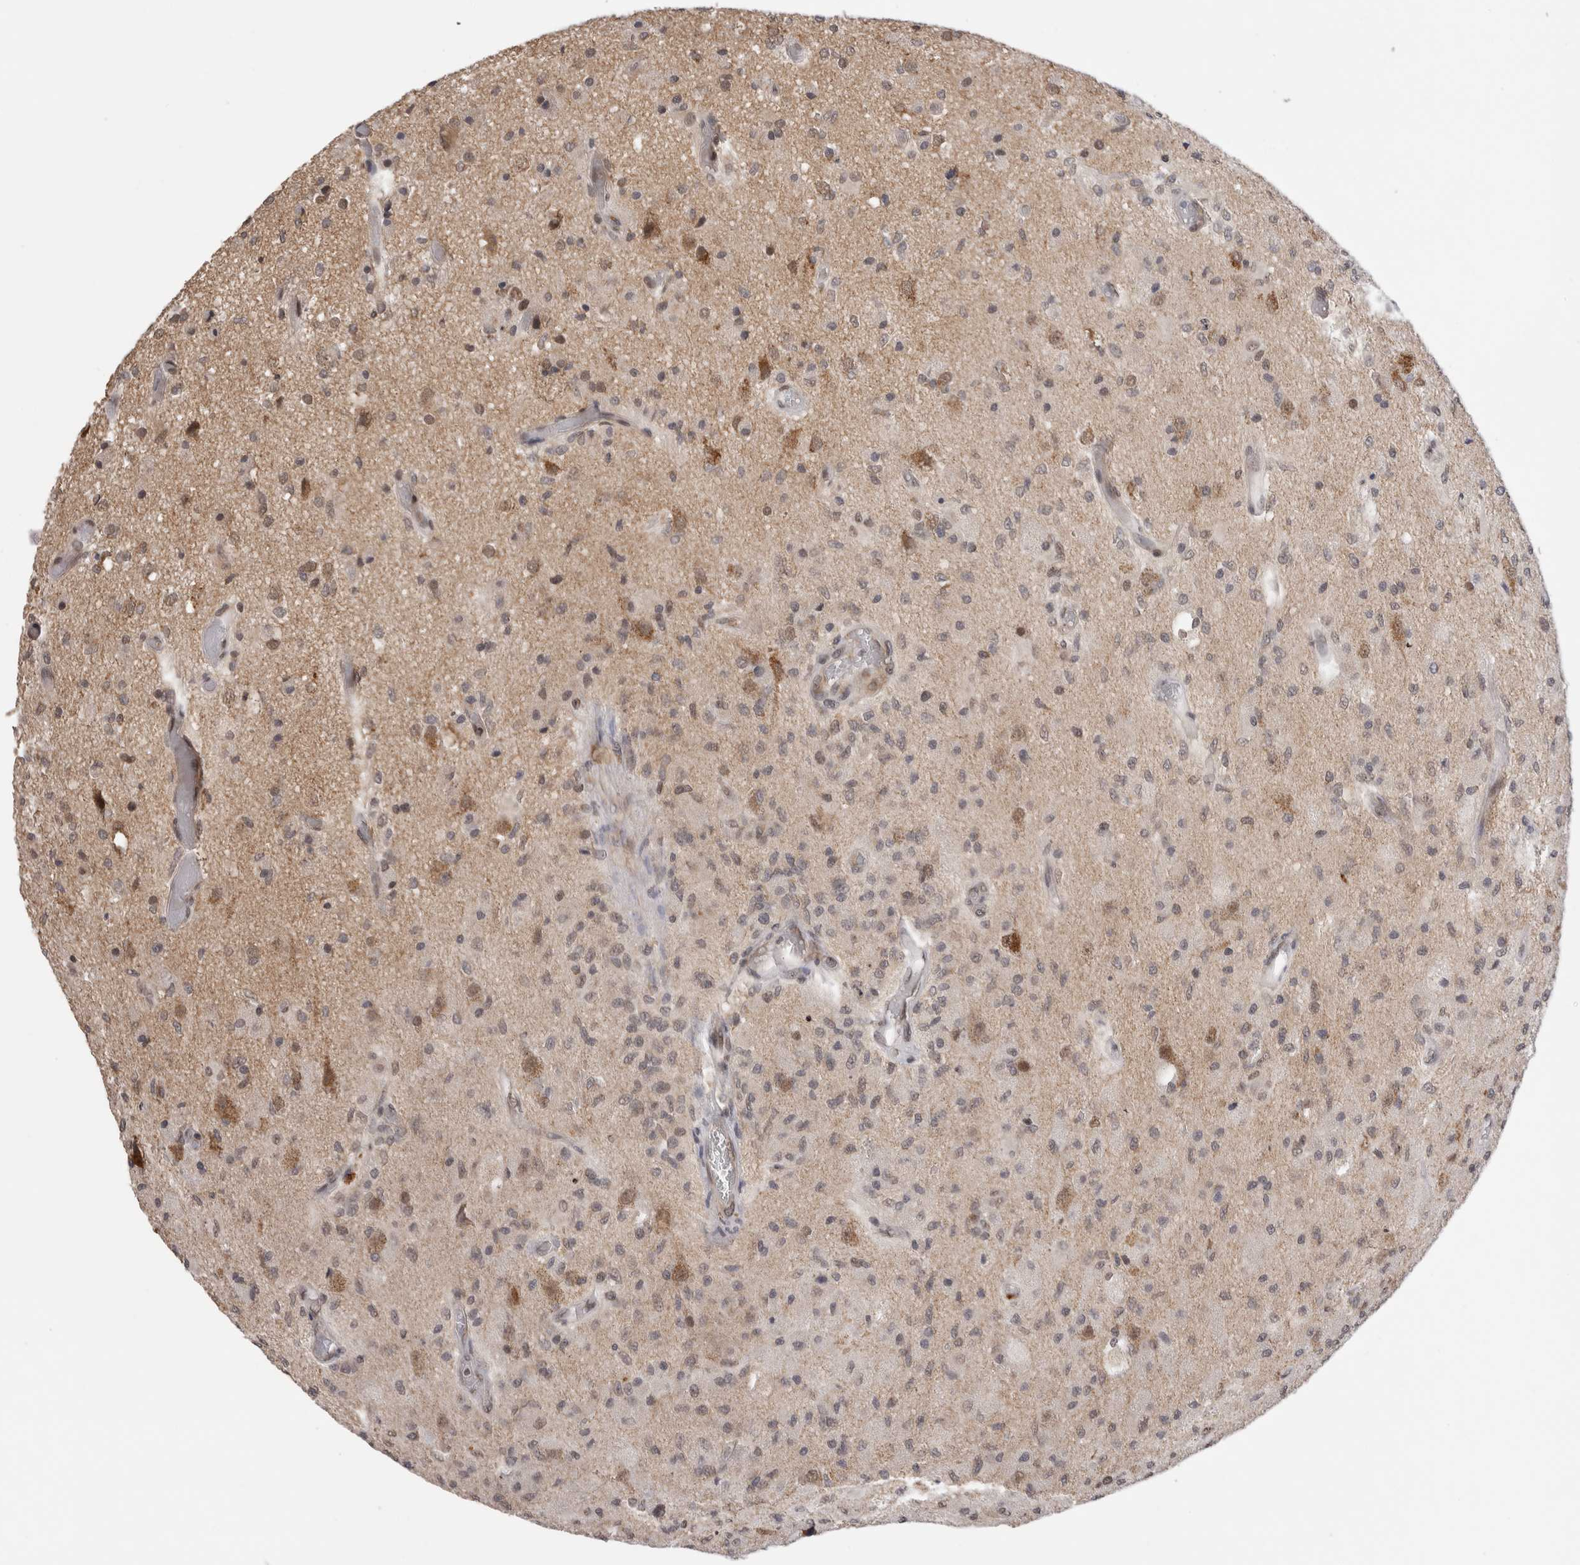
{"staining": {"intensity": "weak", "quantity": "<25%", "location": "nuclear"}, "tissue": "glioma", "cell_type": "Tumor cells", "image_type": "cancer", "snomed": [{"axis": "morphology", "description": "Normal tissue, NOS"}, {"axis": "morphology", "description": "Glioma, malignant, High grade"}, {"axis": "topography", "description": "Cerebral cortex"}], "caption": "Glioma stained for a protein using immunohistochemistry (IHC) displays no staining tumor cells.", "gene": "TMEM65", "patient": {"sex": "male", "age": 77}}